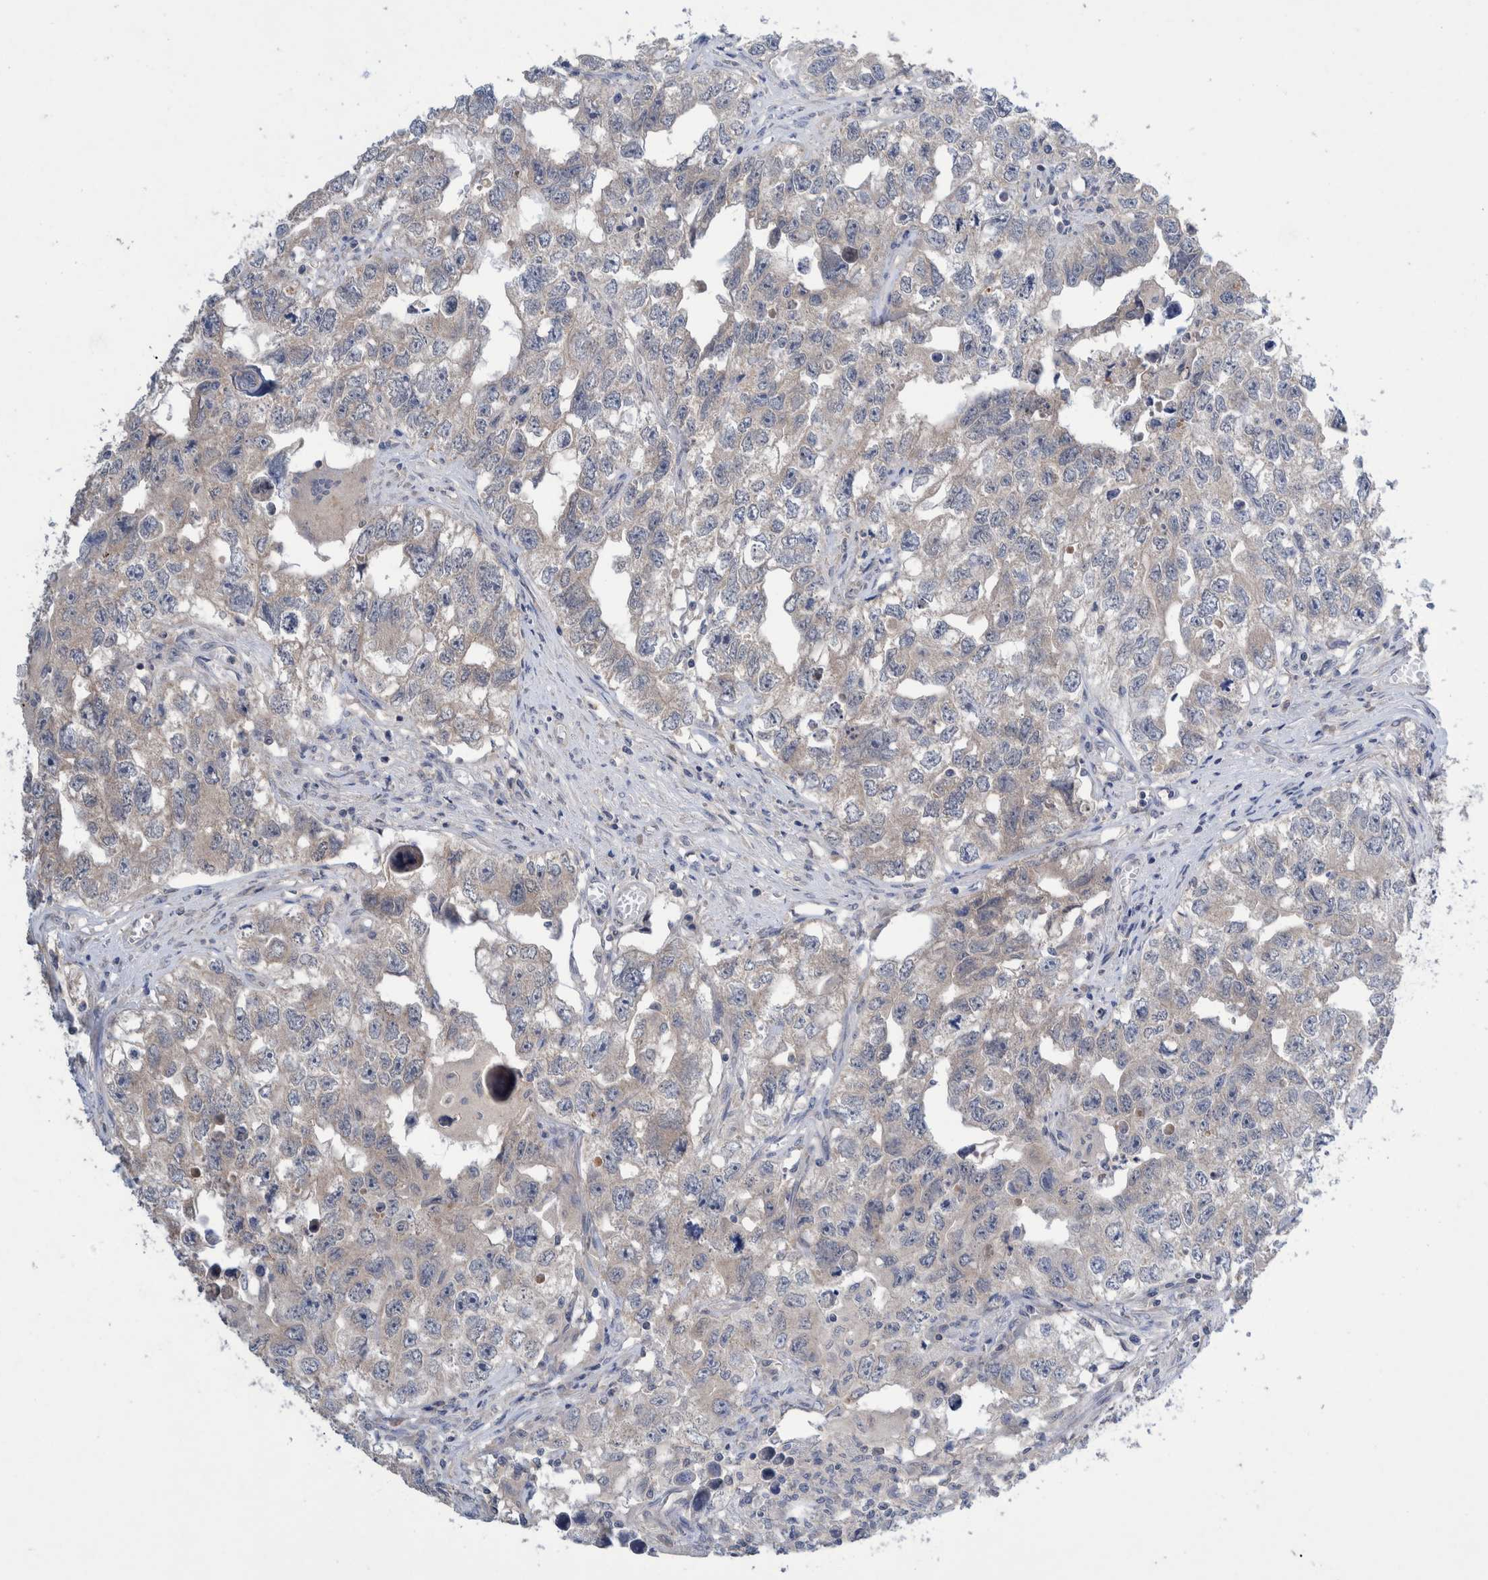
{"staining": {"intensity": "weak", "quantity": "<25%", "location": "cytoplasmic/membranous"}, "tissue": "testis cancer", "cell_type": "Tumor cells", "image_type": "cancer", "snomed": [{"axis": "morphology", "description": "Seminoma, NOS"}, {"axis": "morphology", "description": "Carcinoma, Embryonal, NOS"}, {"axis": "topography", "description": "Testis"}], "caption": "High magnification brightfield microscopy of testis cancer stained with DAB (3,3'-diaminobenzidine) (brown) and counterstained with hematoxylin (blue): tumor cells show no significant positivity.", "gene": "PLPBP", "patient": {"sex": "male", "age": 43}}